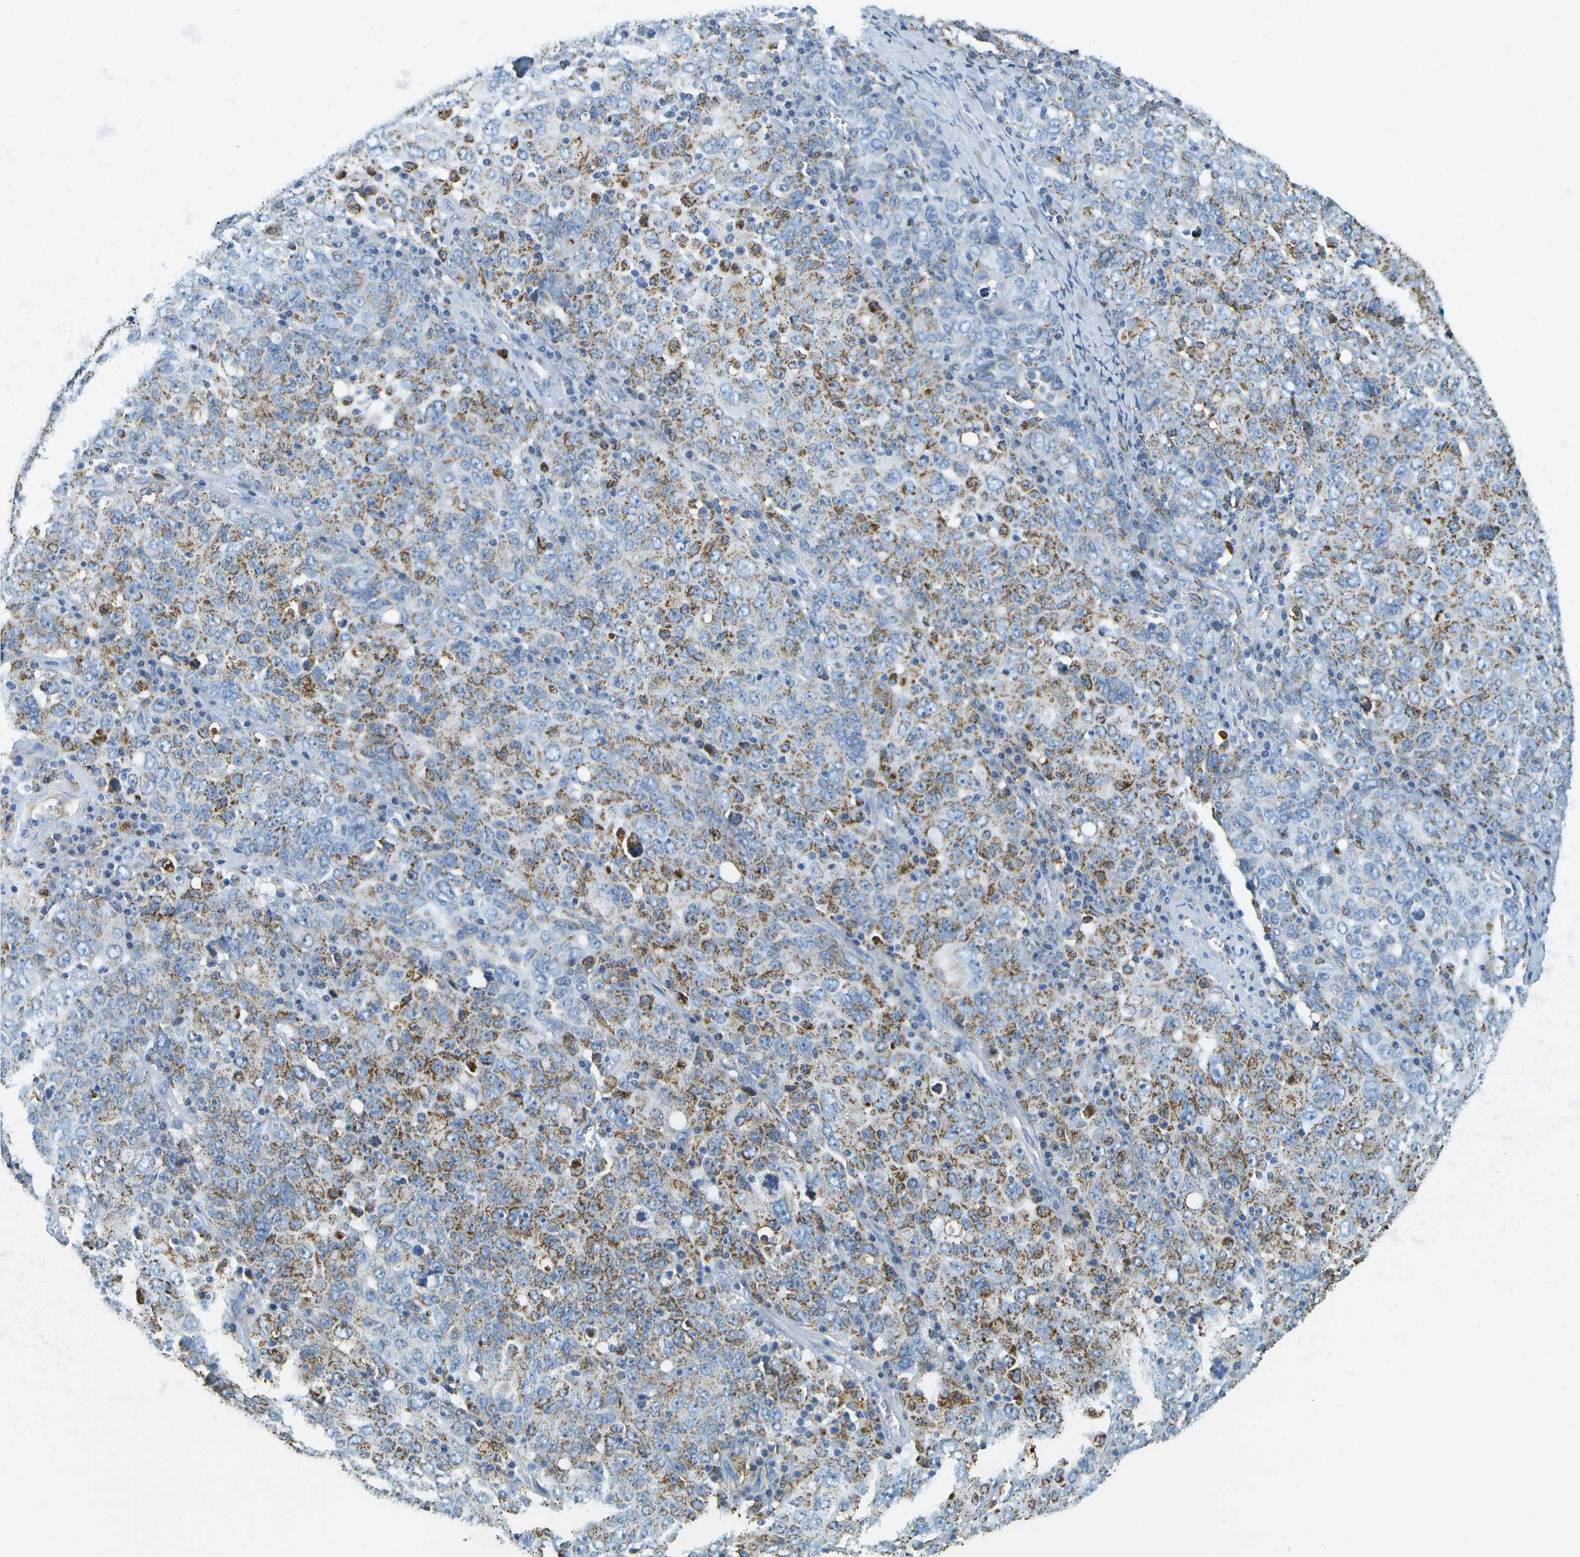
{"staining": {"intensity": "moderate", "quantity": "25%-75%", "location": "cytoplasmic/membranous"}, "tissue": "ovarian cancer", "cell_type": "Tumor cells", "image_type": "cancer", "snomed": [{"axis": "morphology", "description": "Carcinoma, endometroid"}, {"axis": "topography", "description": "Ovary"}], "caption": "Ovarian cancer stained for a protein displays moderate cytoplasmic/membranous positivity in tumor cells.", "gene": "HLCS", "patient": {"sex": "female", "age": 62}}